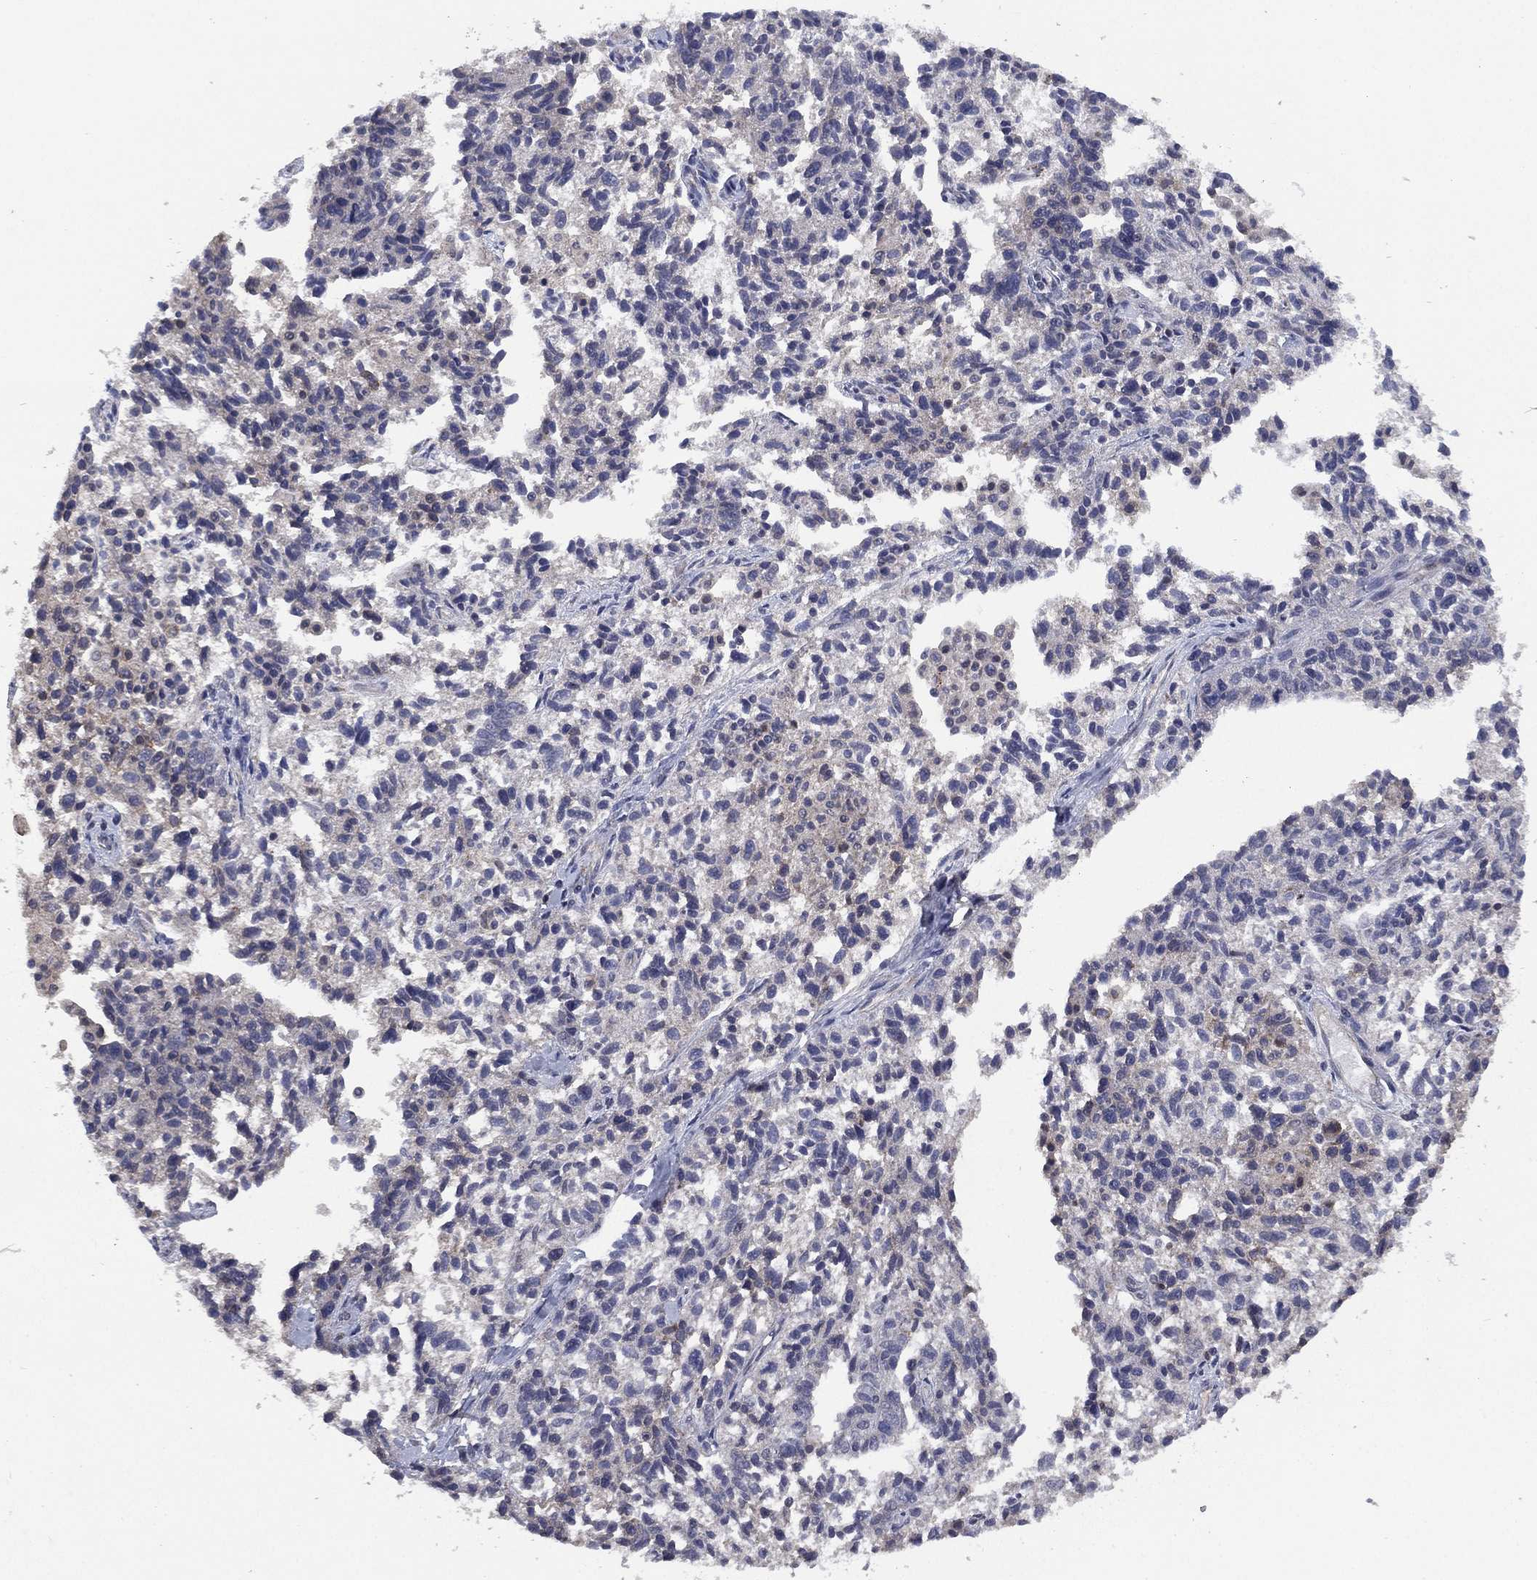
{"staining": {"intensity": "negative", "quantity": "none", "location": "none"}, "tissue": "ovarian cancer", "cell_type": "Tumor cells", "image_type": "cancer", "snomed": [{"axis": "morphology", "description": "Cystadenocarcinoma, serous, NOS"}, {"axis": "topography", "description": "Ovary"}], "caption": "Immunohistochemical staining of ovarian cancer displays no significant positivity in tumor cells.", "gene": "SELENOO", "patient": {"sex": "female", "age": 71}}